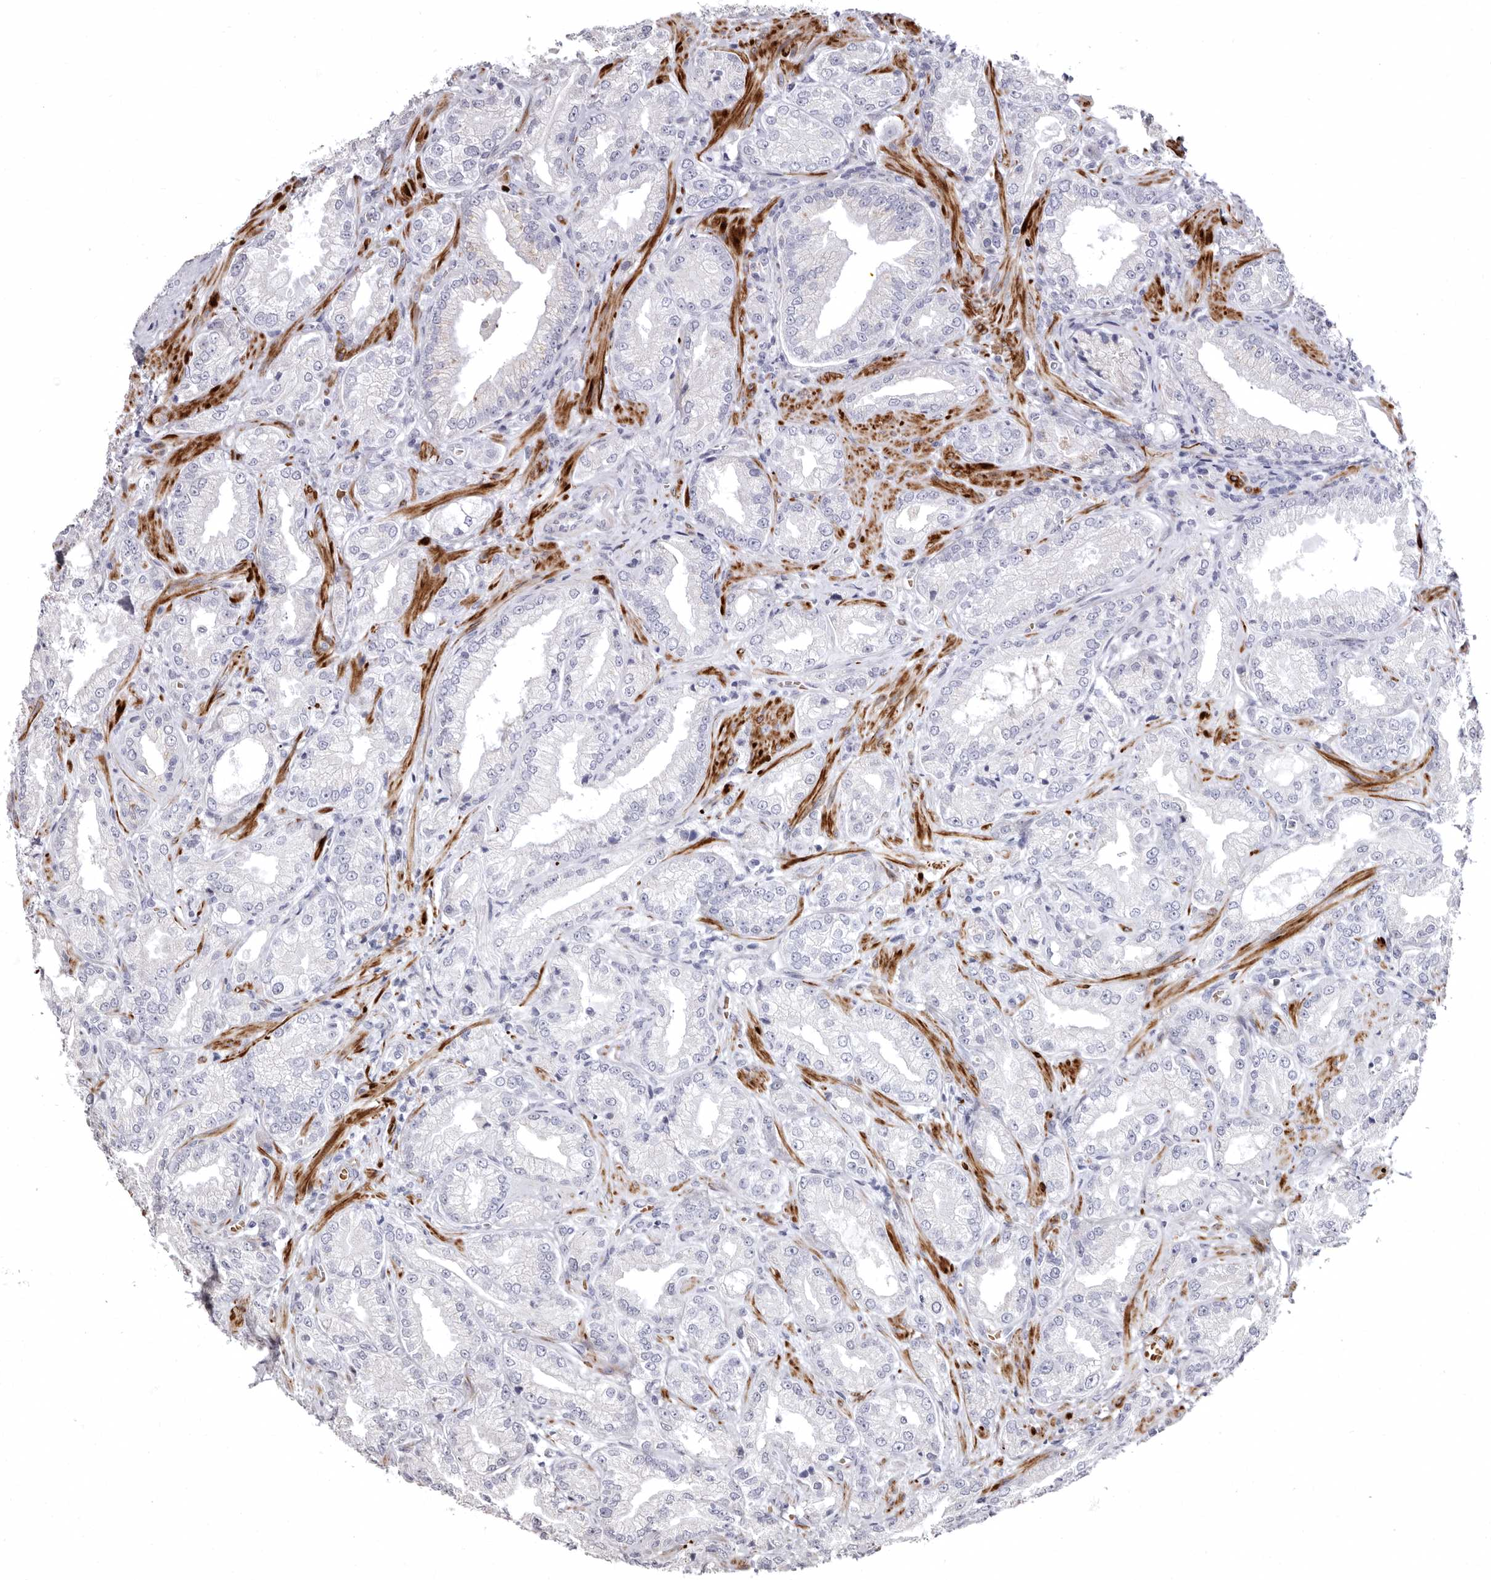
{"staining": {"intensity": "negative", "quantity": "none", "location": "none"}, "tissue": "prostate cancer", "cell_type": "Tumor cells", "image_type": "cancer", "snomed": [{"axis": "morphology", "description": "Adenocarcinoma, Low grade"}, {"axis": "topography", "description": "Prostate"}], "caption": "Photomicrograph shows no protein expression in tumor cells of prostate cancer tissue.", "gene": "AIDA", "patient": {"sex": "male", "age": 62}}